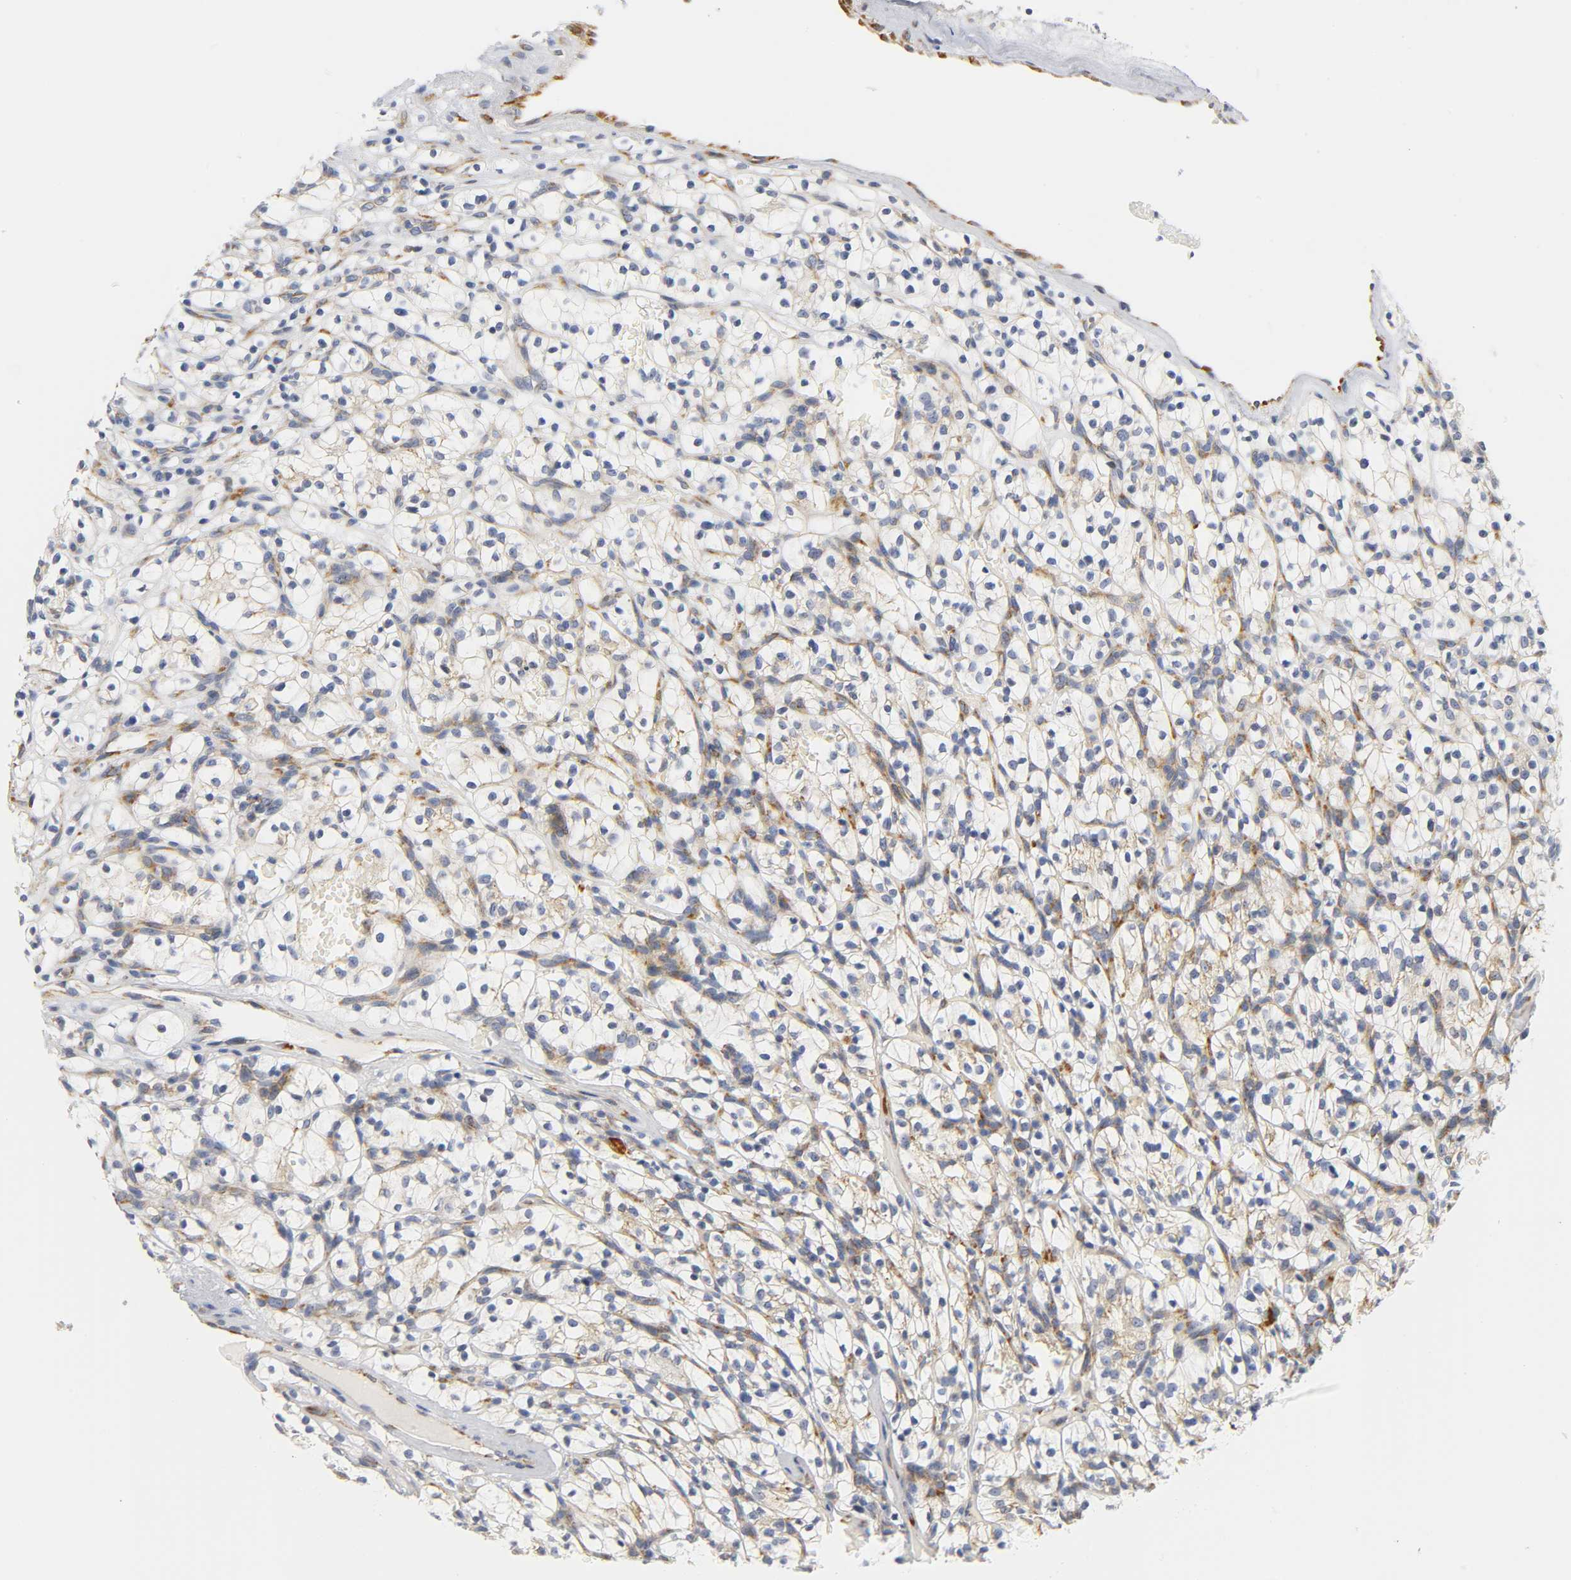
{"staining": {"intensity": "weak", "quantity": "25%-75%", "location": "cytoplasmic/membranous"}, "tissue": "renal cancer", "cell_type": "Tumor cells", "image_type": "cancer", "snomed": [{"axis": "morphology", "description": "Adenocarcinoma, NOS"}, {"axis": "topography", "description": "Kidney"}], "caption": "Immunohistochemical staining of renal adenocarcinoma demonstrates low levels of weak cytoplasmic/membranous protein staining in about 25%-75% of tumor cells. The staining was performed using DAB to visualize the protein expression in brown, while the nuclei were stained in blue with hematoxylin (Magnification: 20x).", "gene": "REL", "patient": {"sex": "female", "age": 57}}